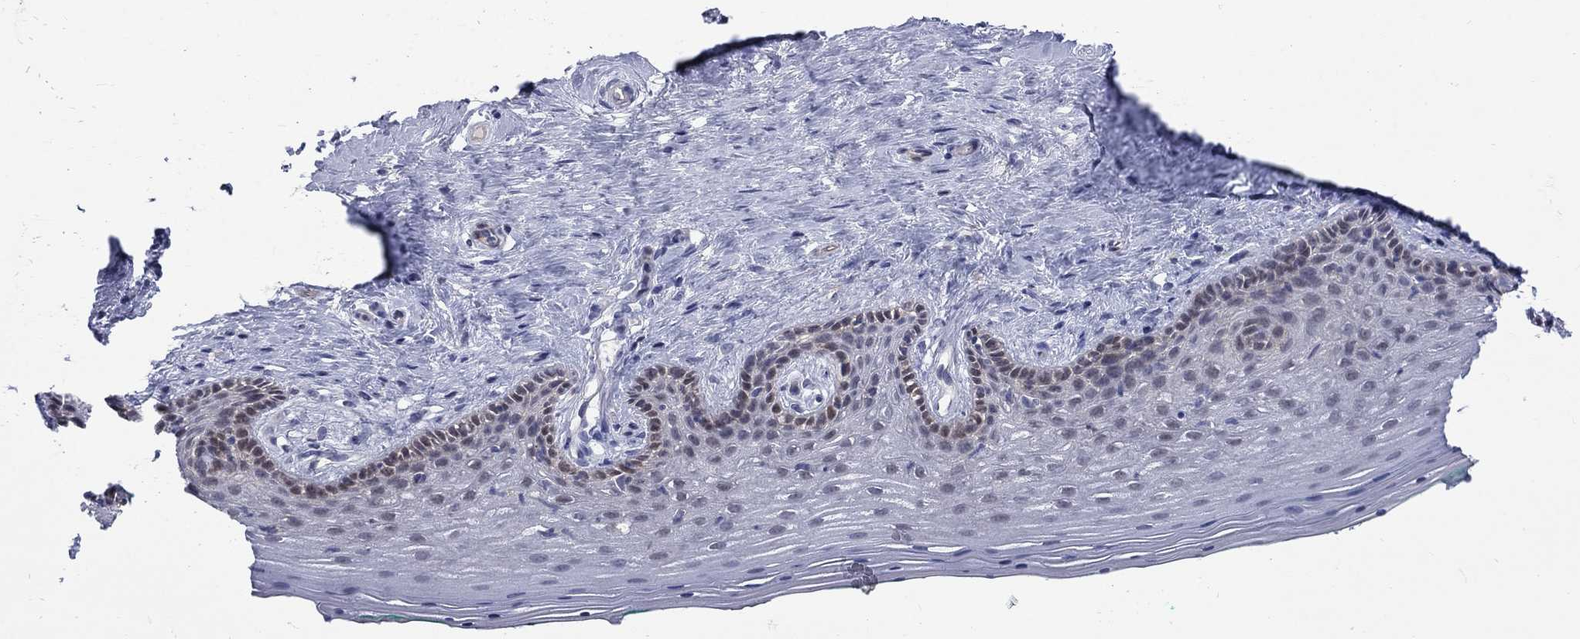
{"staining": {"intensity": "negative", "quantity": "none", "location": "none"}, "tissue": "vagina", "cell_type": "Squamous epithelial cells", "image_type": "normal", "snomed": [{"axis": "morphology", "description": "Normal tissue, NOS"}, {"axis": "topography", "description": "Vagina"}], "caption": "Benign vagina was stained to show a protein in brown. There is no significant positivity in squamous epithelial cells.", "gene": "HKDC1", "patient": {"sex": "female", "age": 45}}